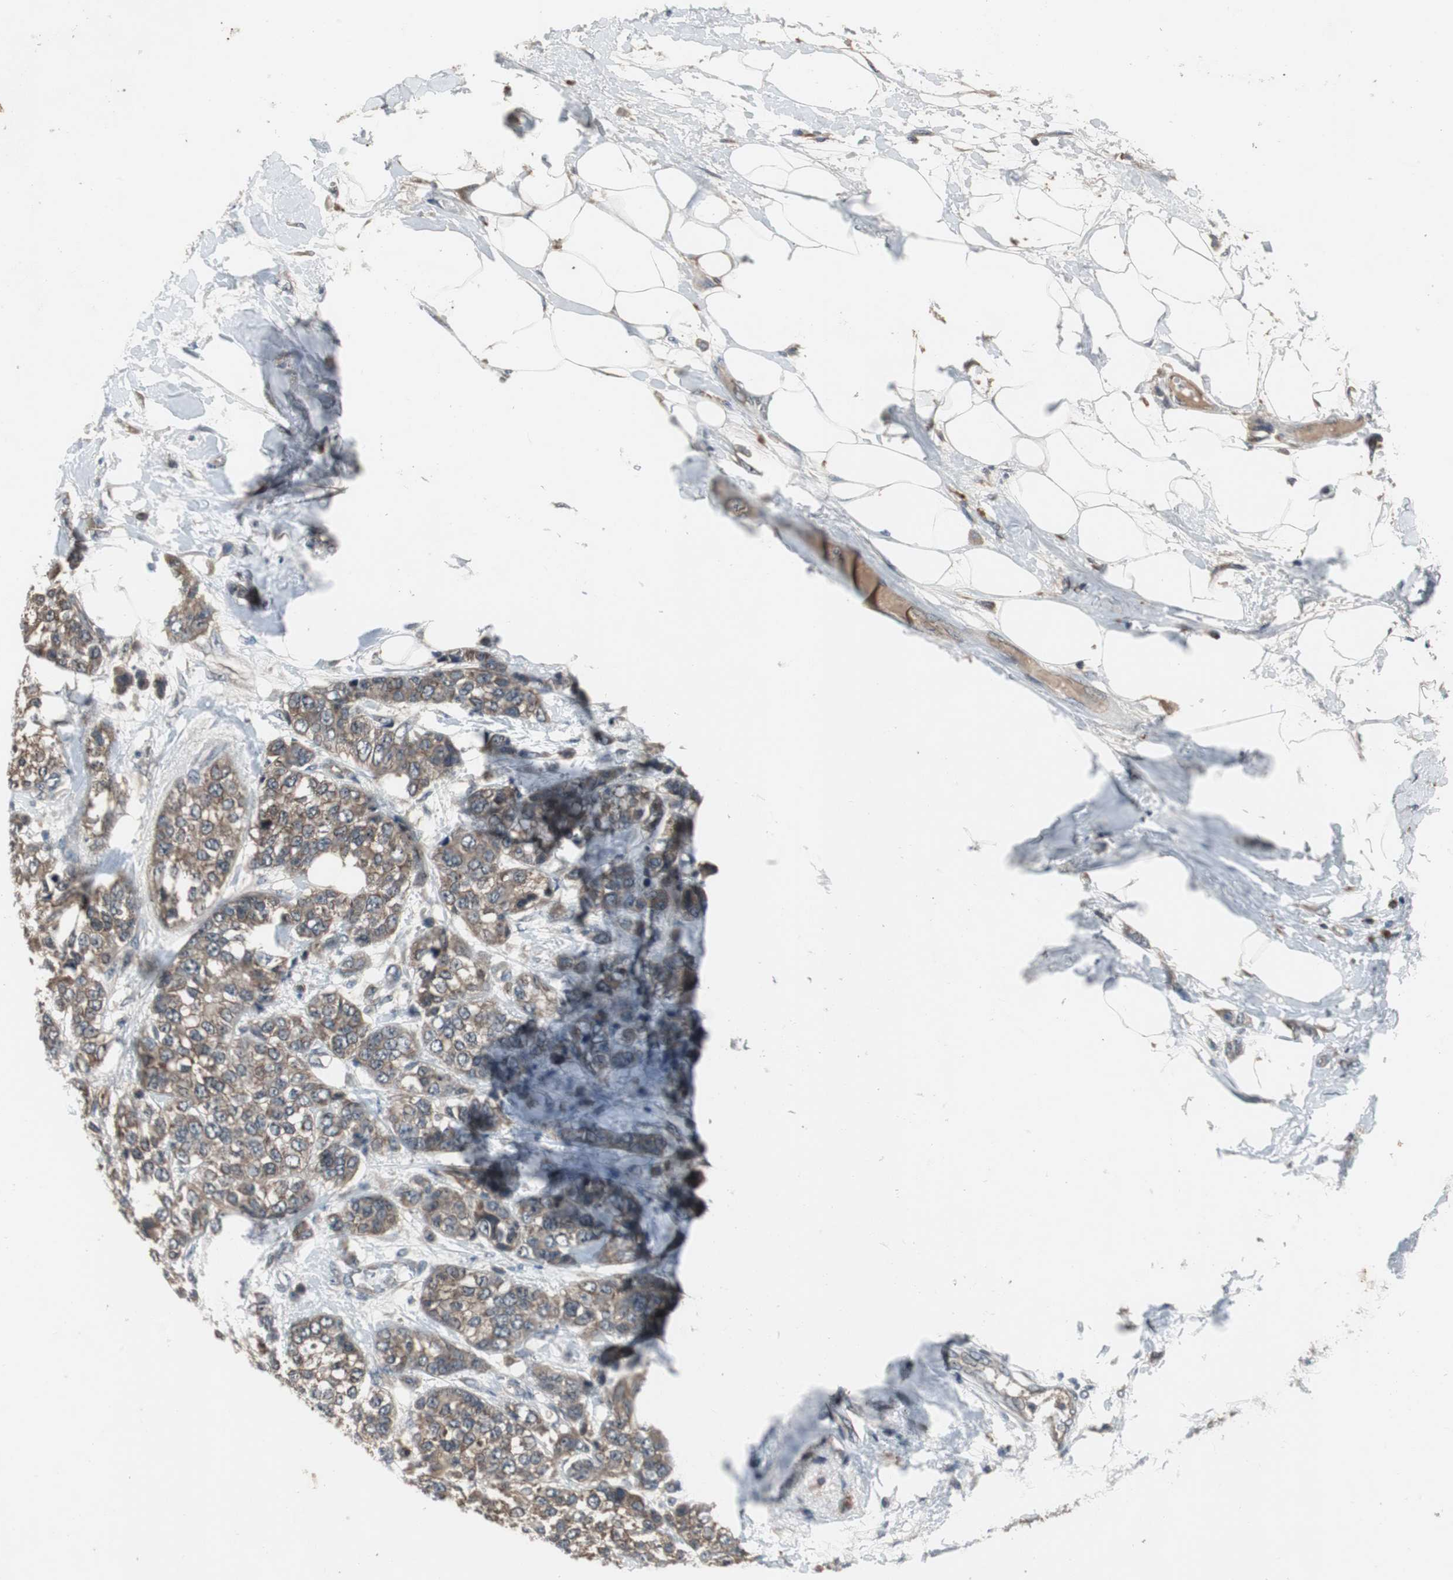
{"staining": {"intensity": "moderate", "quantity": ">75%", "location": "cytoplasmic/membranous"}, "tissue": "breast cancer", "cell_type": "Tumor cells", "image_type": "cancer", "snomed": [{"axis": "morphology", "description": "Duct carcinoma"}, {"axis": "topography", "description": "Breast"}], "caption": "IHC image of neoplastic tissue: human breast invasive ductal carcinoma stained using IHC exhibits medium levels of moderate protein expression localized specifically in the cytoplasmic/membranous of tumor cells, appearing as a cytoplasmic/membranous brown color.", "gene": "ZMPSTE24", "patient": {"sex": "female", "age": 51}}